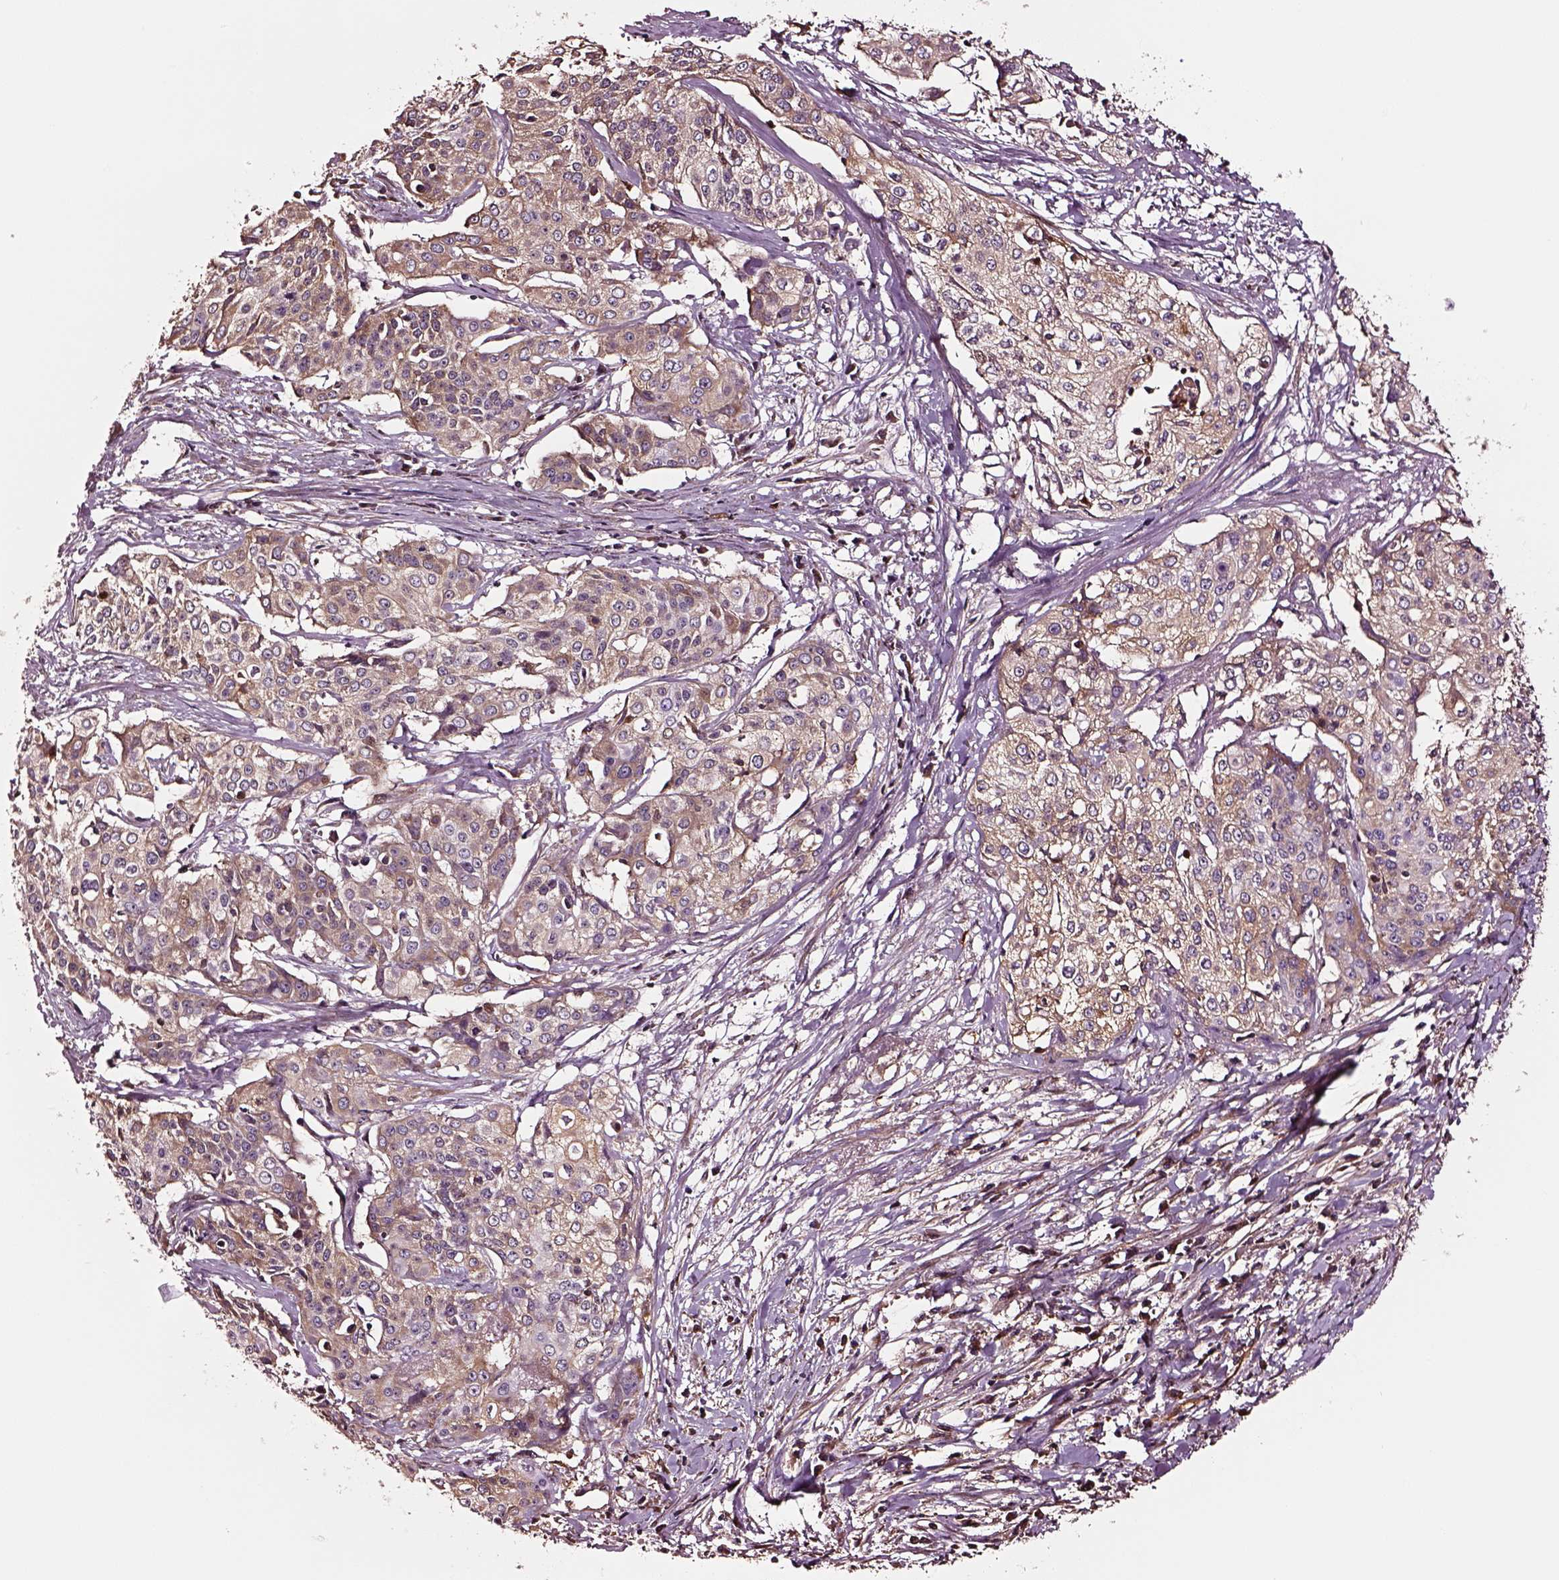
{"staining": {"intensity": "moderate", "quantity": ">75%", "location": "cytoplasmic/membranous"}, "tissue": "cervical cancer", "cell_type": "Tumor cells", "image_type": "cancer", "snomed": [{"axis": "morphology", "description": "Squamous cell carcinoma, NOS"}, {"axis": "topography", "description": "Cervix"}], "caption": "Moderate cytoplasmic/membranous protein positivity is identified in about >75% of tumor cells in cervical squamous cell carcinoma.", "gene": "TF", "patient": {"sex": "female", "age": 39}}